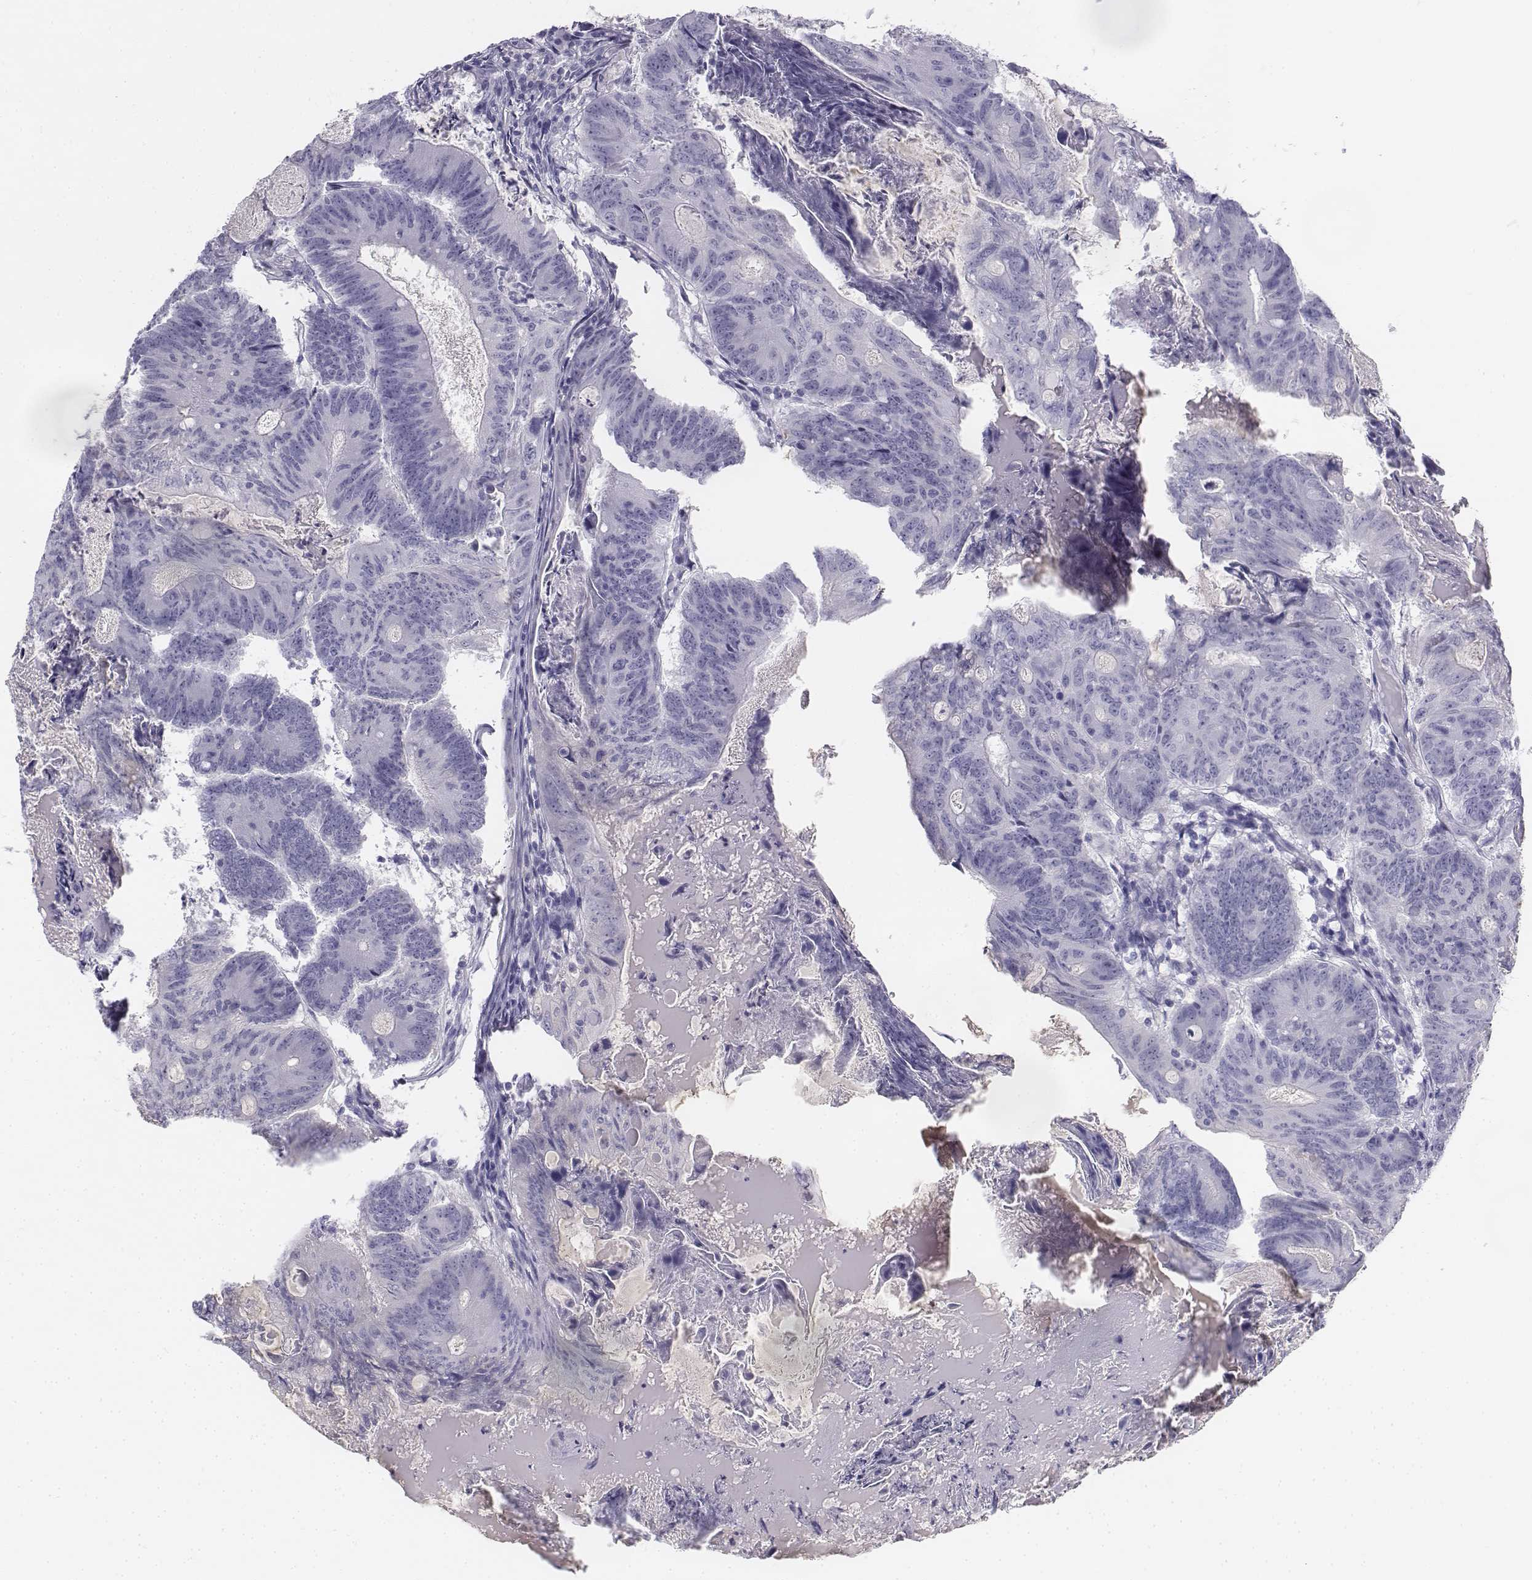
{"staining": {"intensity": "negative", "quantity": "none", "location": "none"}, "tissue": "colorectal cancer", "cell_type": "Tumor cells", "image_type": "cancer", "snomed": [{"axis": "morphology", "description": "Adenocarcinoma, NOS"}, {"axis": "topography", "description": "Colon"}], "caption": "Immunohistochemistry (IHC) of human colorectal adenocarcinoma reveals no positivity in tumor cells.", "gene": "TH", "patient": {"sex": "female", "age": 70}}